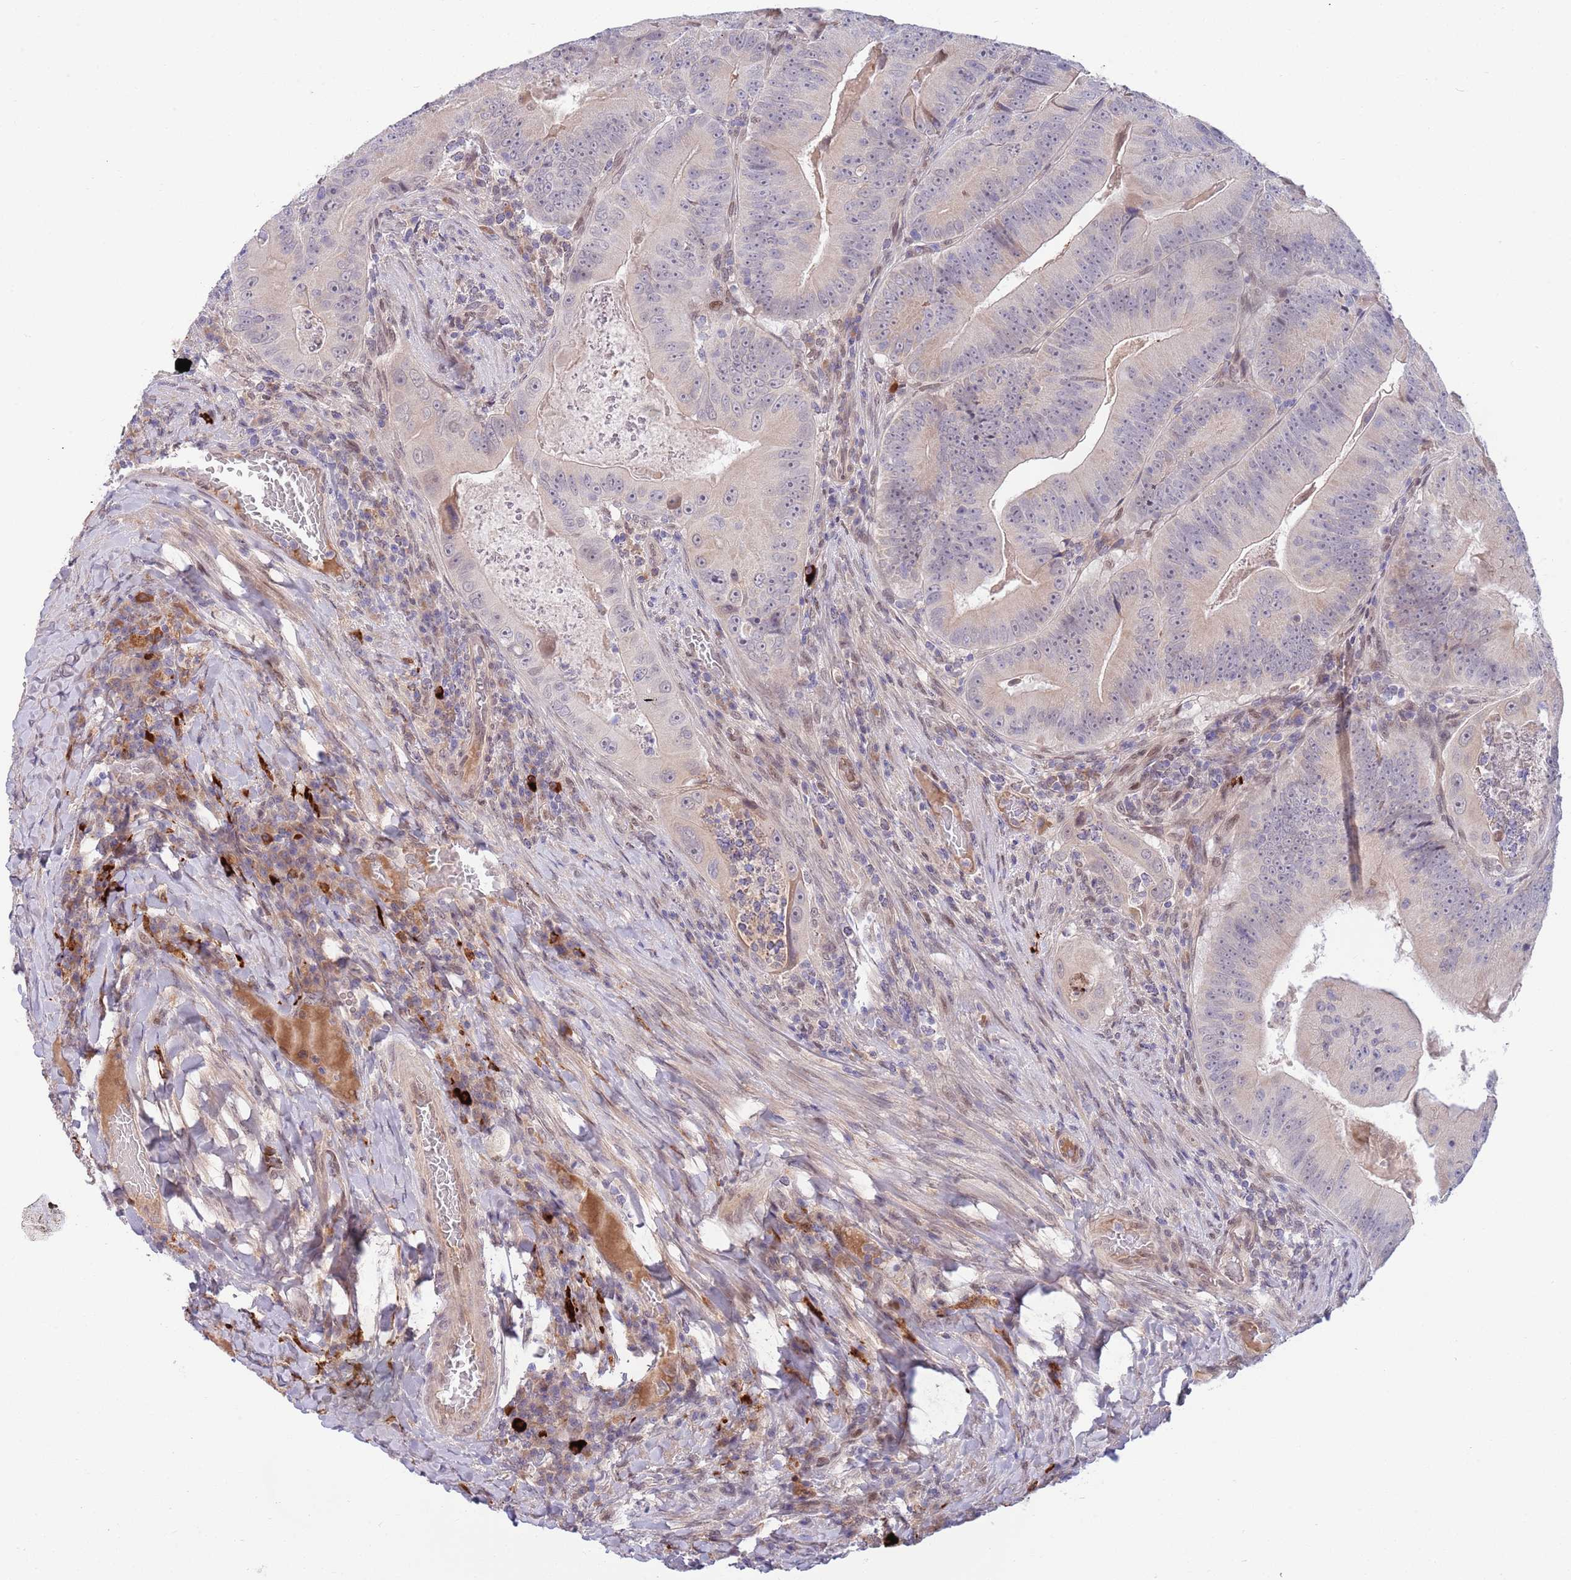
{"staining": {"intensity": "weak", "quantity": "<25%", "location": "nuclear"}, "tissue": "colorectal cancer", "cell_type": "Tumor cells", "image_type": "cancer", "snomed": [{"axis": "morphology", "description": "Adenocarcinoma, NOS"}, {"axis": "topography", "description": "Colon"}], "caption": "Colorectal adenocarcinoma was stained to show a protein in brown. There is no significant staining in tumor cells.", "gene": "NLRP6", "patient": {"sex": "female", "age": 86}}